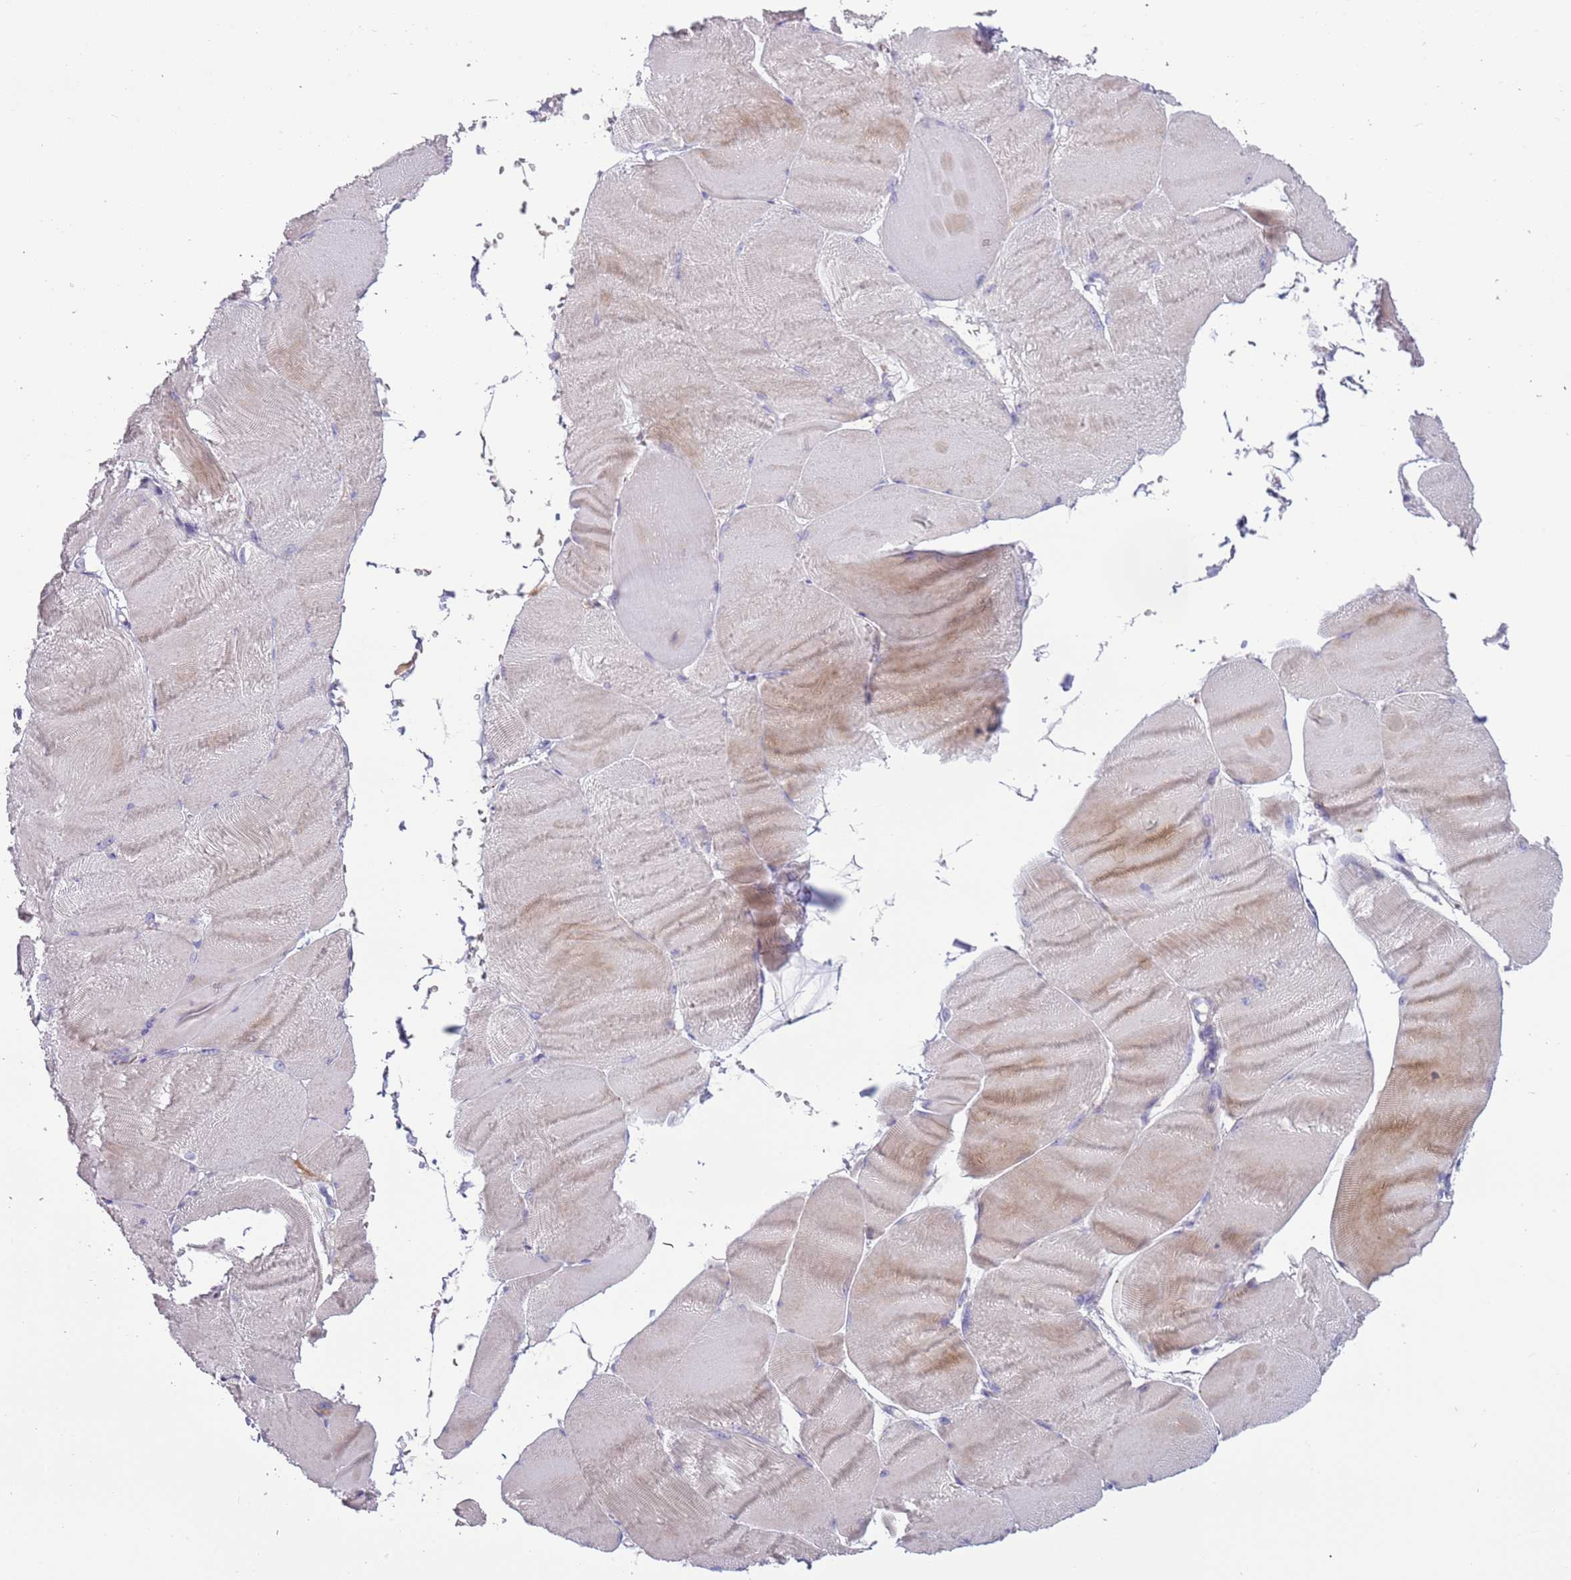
{"staining": {"intensity": "weak", "quantity": "<25%", "location": "cytoplasmic/membranous"}, "tissue": "skeletal muscle", "cell_type": "Myocytes", "image_type": "normal", "snomed": [{"axis": "morphology", "description": "Normal tissue, NOS"}, {"axis": "morphology", "description": "Basal cell carcinoma"}, {"axis": "topography", "description": "Skeletal muscle"}], "caption": "The image exhibits no staining of myocytes in benign skeletal muscle.", "gene": "RNF222", "patient": {"sex": "female", "age": 64}}